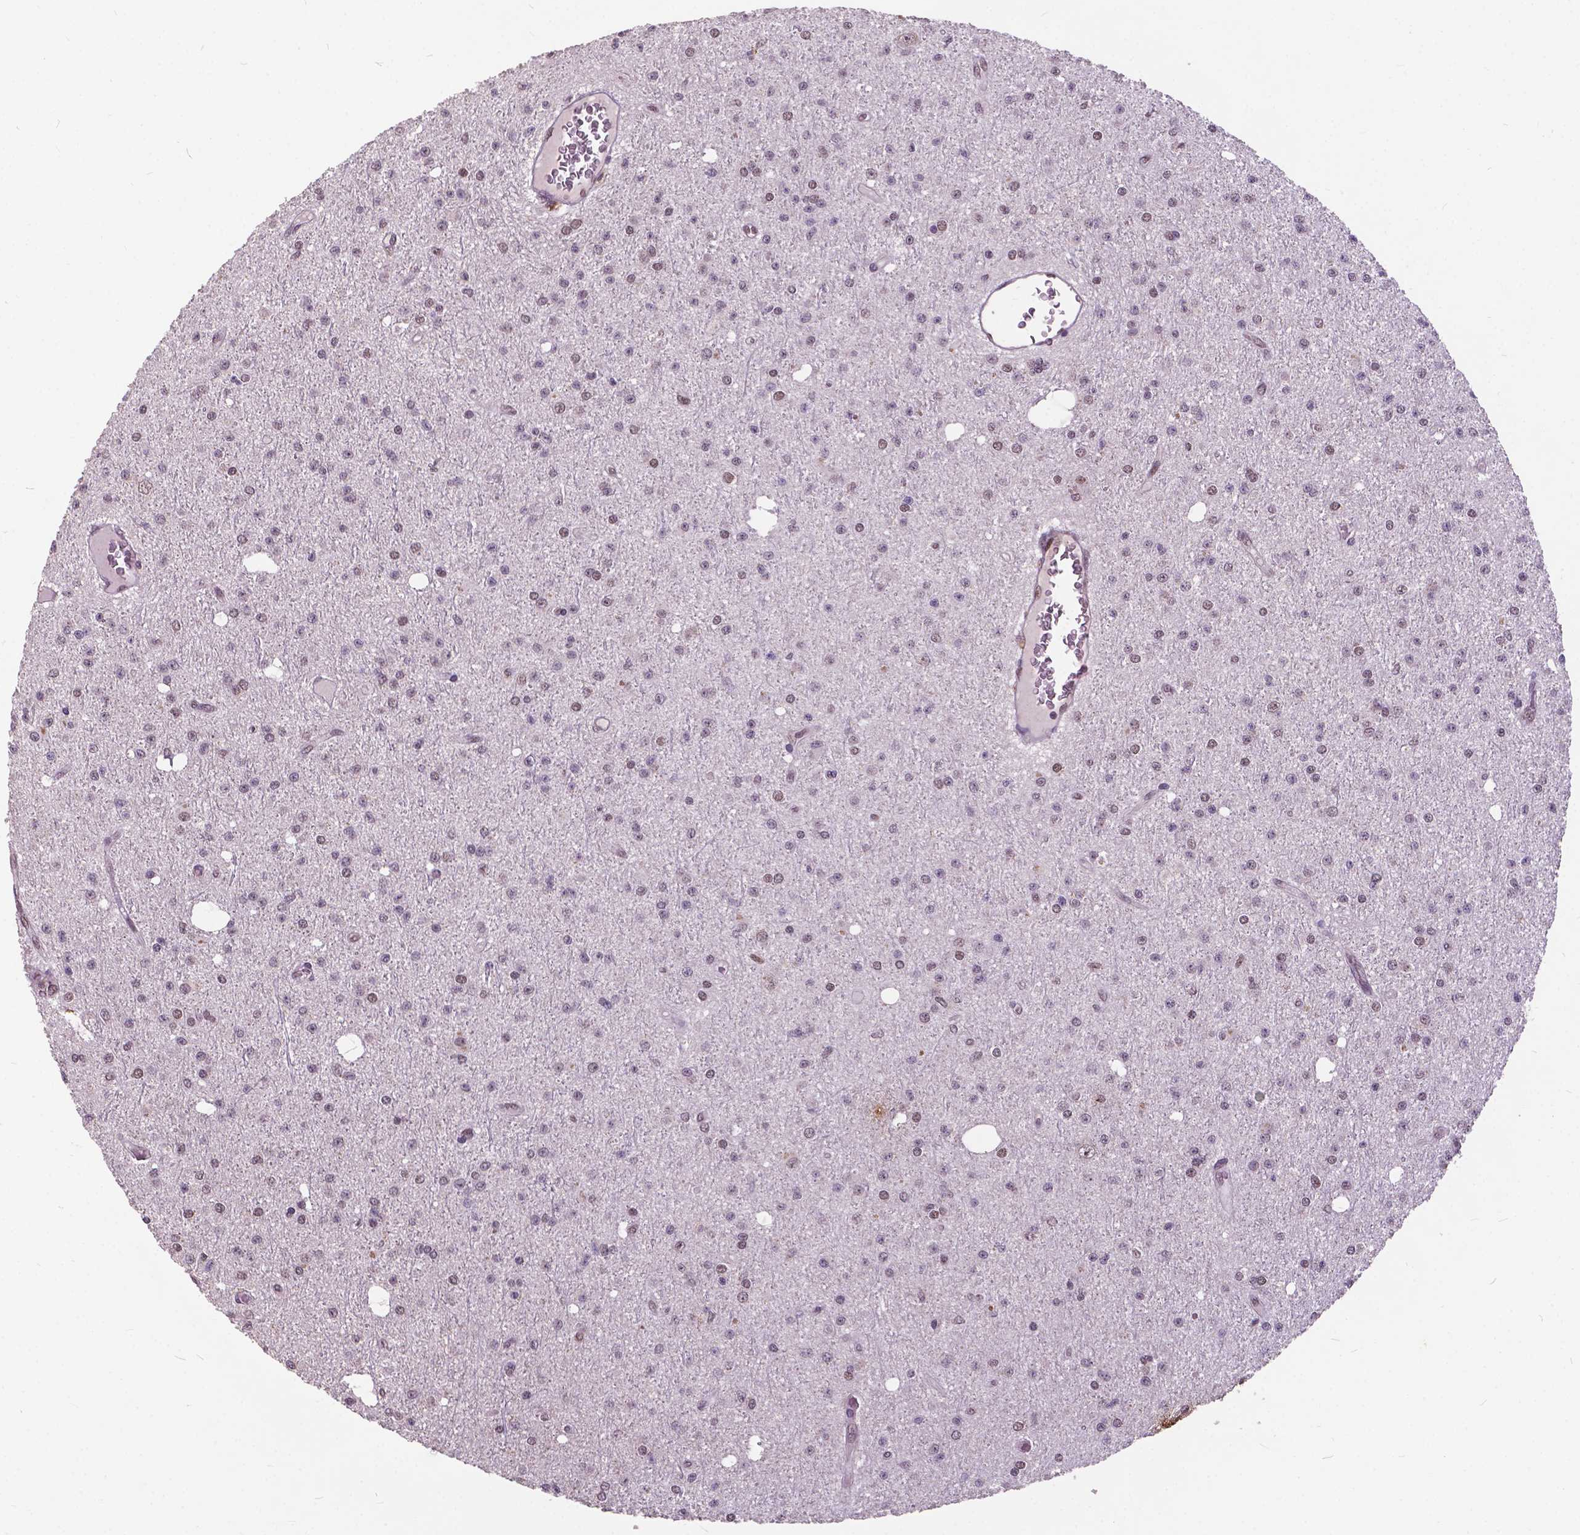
{"staining": {"intensity": "negative", "quantity": "none", "location": "none"}, "tissue": "glioma", "cell_type": "Tumor cells", "image_type": "cancer", "snomed": [{"axis": "morphology", "description": "Glioma, malignant, Low grade"}, {"axis": "topography", "description": "Brain"}], "caption": "Immunohistochemistry histopathology image of neoplastic tissue: human glioma stained with DAB (3,3'-diaminobenzidine) demonstrates no significant protein positivity in tumor cells. Brightfield microscopy of immunohistochemistry stained with DAB (3,3'-diaminobenzidine) (brown) and hematoxylin (blue), captured at high magnification.", "gene": "MSH2", "patient": {"sex": "male", "age": 27}}